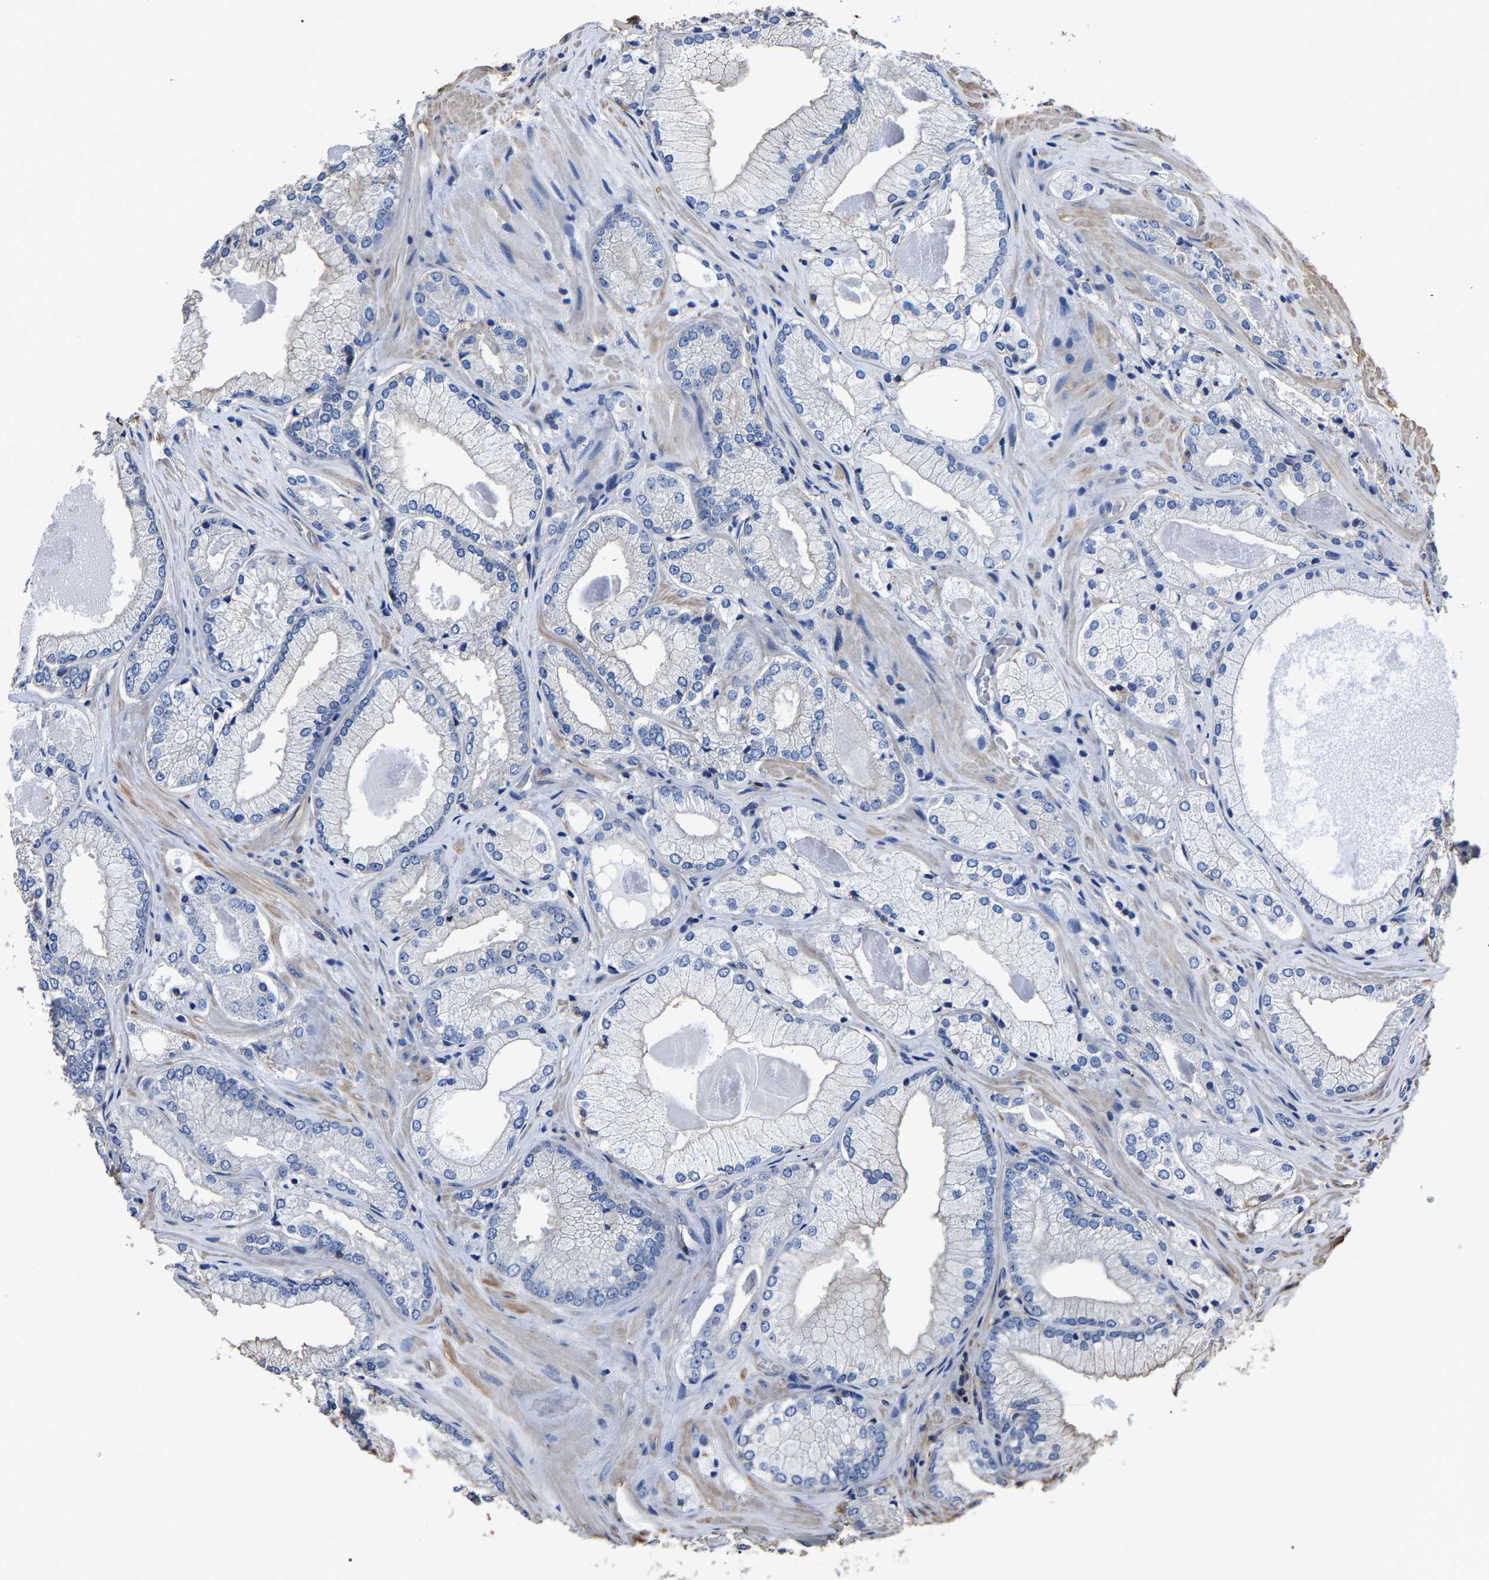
{"staining": {"intensity": "negative", "quantity": "none", "location": "none"}, "tissue": "prostate cancer", "cell_type": "Tumor cells", "image_type": "cancer", "snomed": [{"axis": "morphology", "description": "Adenocarcinoma, Low grade"}, {"axis": "topography", "description": "Prostate"}], "caption": "This is an IHC image of human prostate cancer (adenocarcinoma (low-grade)). There is no positivity in tumor cells.", "gene": "ARMT1", "patient": {"sex": "male", "age": 65}}